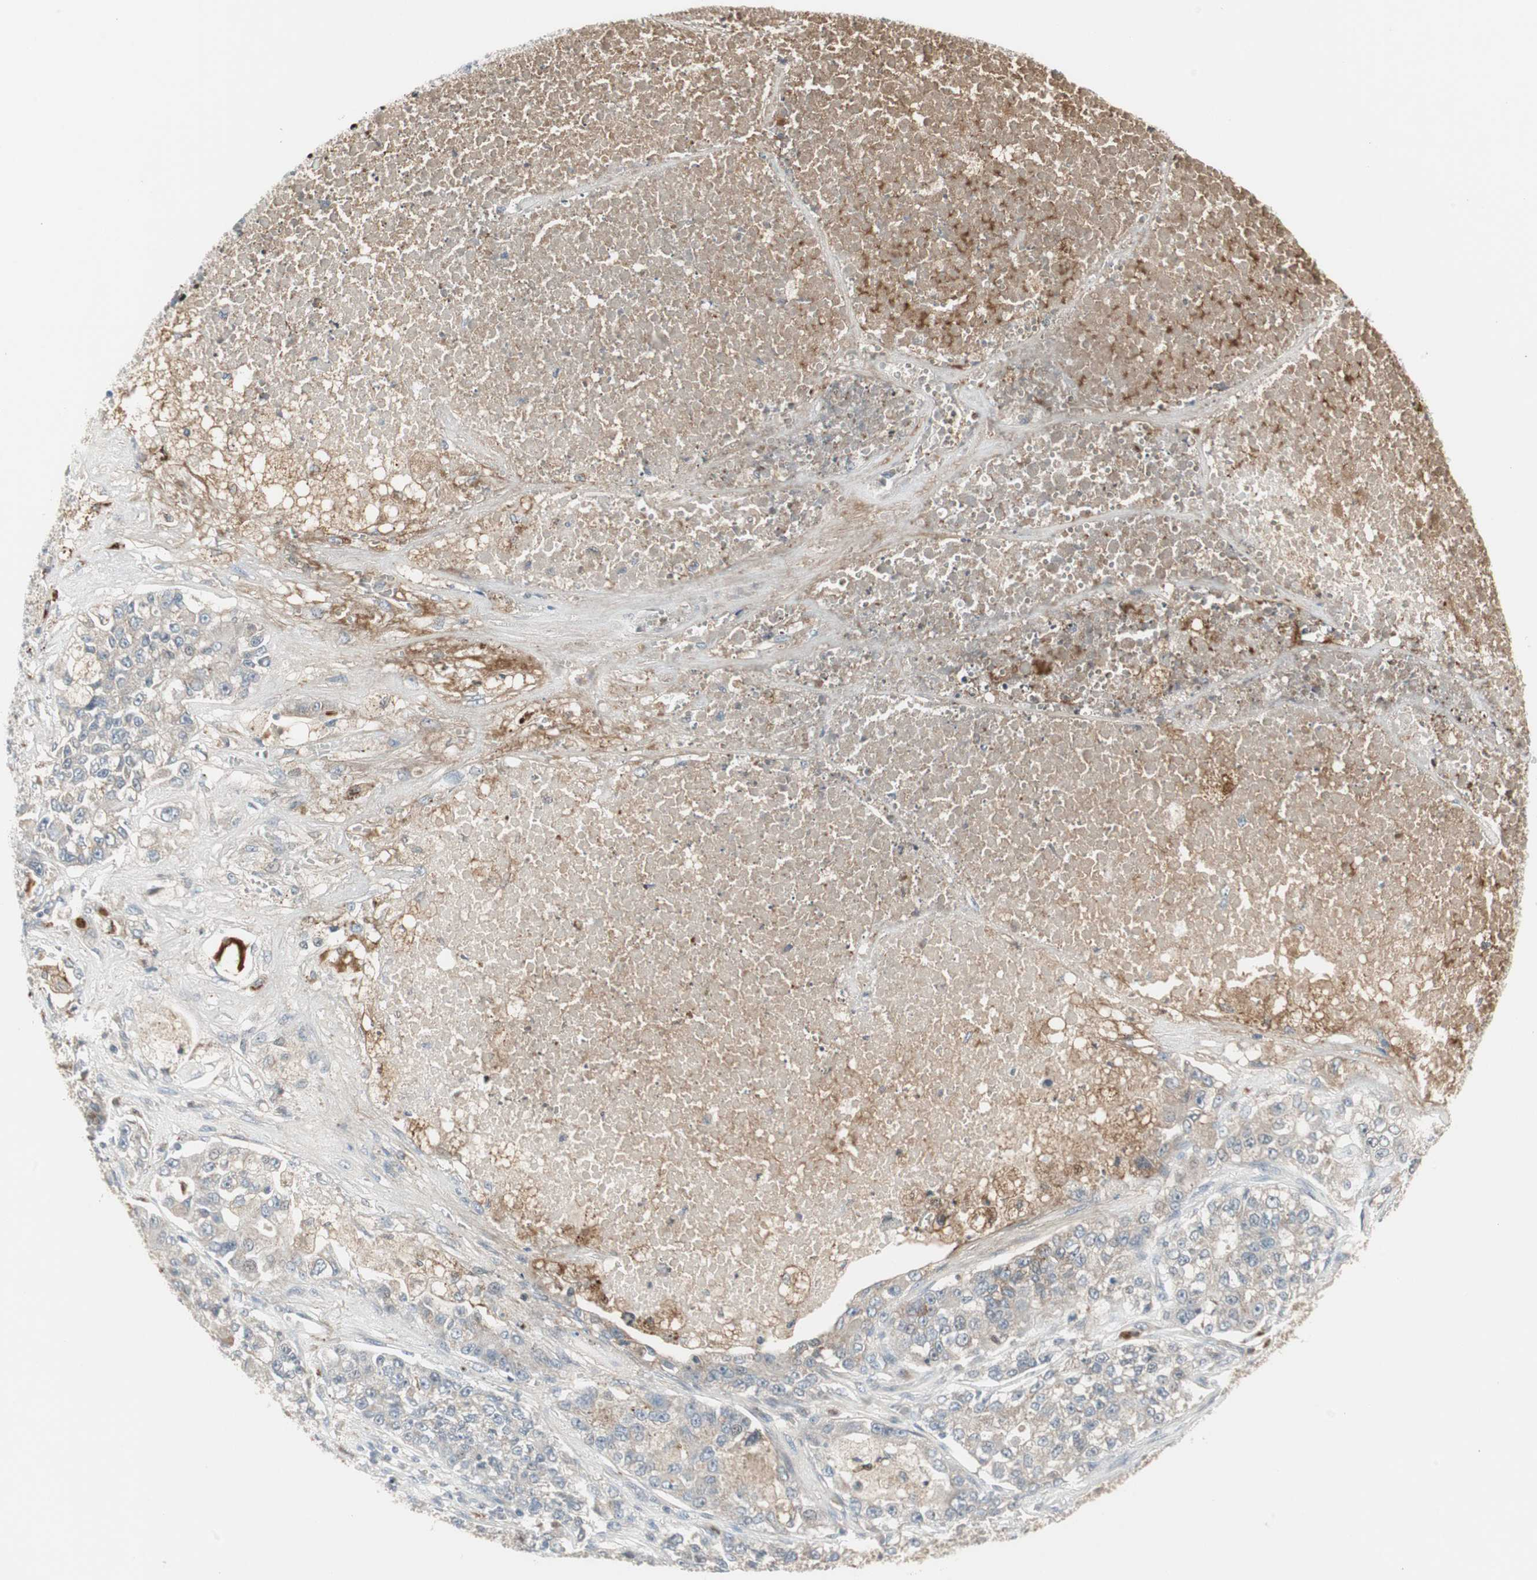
{"staining": {"intensity": "weak", "quantity": "<25%", "location": "cytoplasmic/membranous"}, "tissue": "lung cancer", "cell_type": "Tumor cells", "image_type": "cancer", "snomed": [{"axis": "morphology", "description": "Adenocarcinoma, NOS"}, {"axis": "topography", "description": "Lung"}], "caption": "This is a micrograph of IHC staining of adenocarcinoma (lung), which shows no positivity in tumor cells.", "gene": "SNX4", "patient": {"sex": "male", "age": 49}}